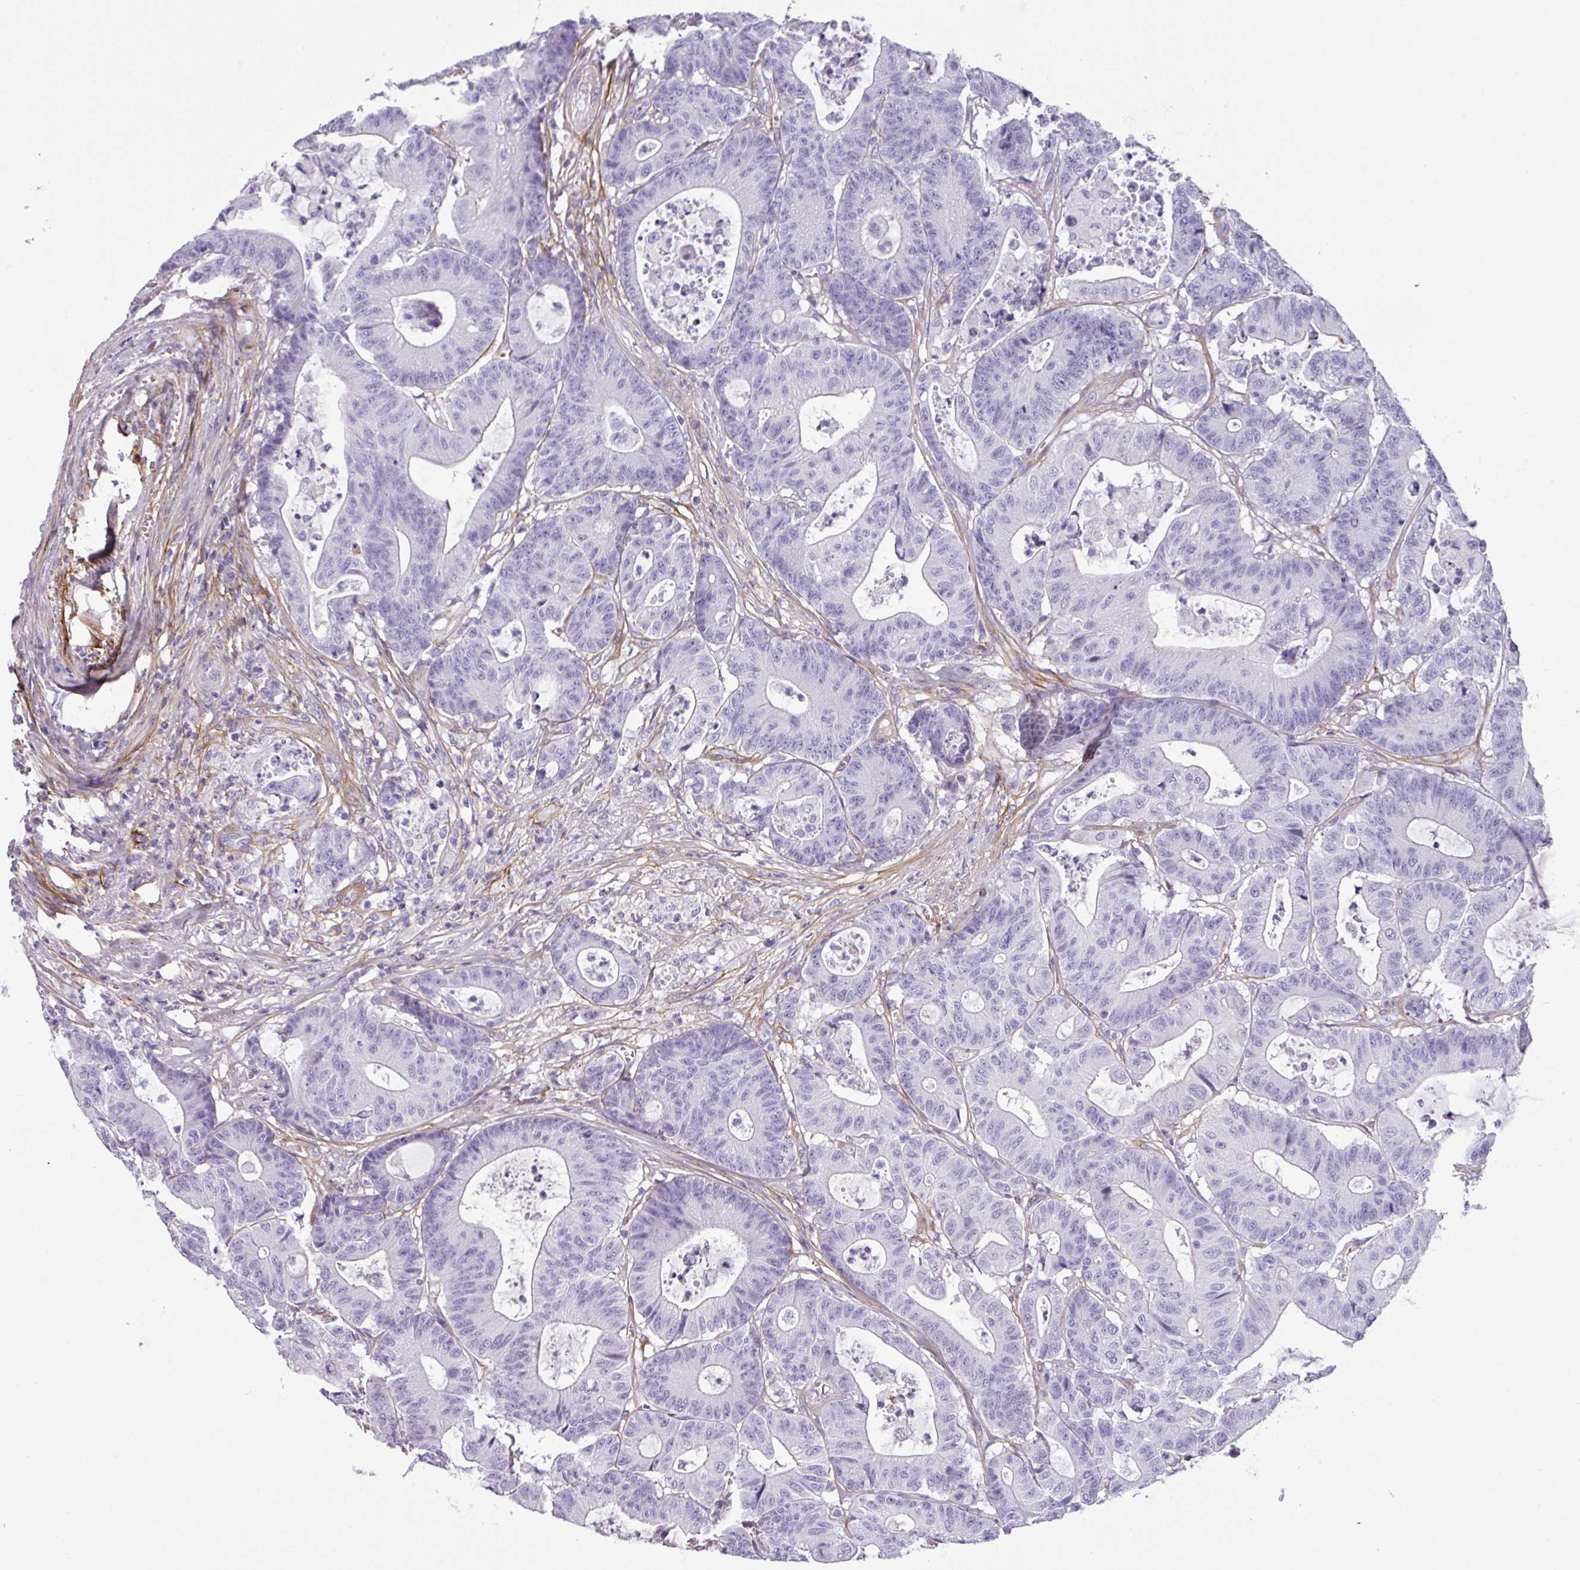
{"staining": {"intensity": "negative", "quantity": "none", "location": "none"}, "tissue": "colorectal cancer", "cell_type": "Tumor cells", "image_type": "cancer", "snomed": [{"axis": "morphology", "description": "Adenocarcinoma, NOS"}, {"axis": "topography", "description": "Colon"}], "caption": "Tumor cells are negative for brown protein staining in colorectal cancer (adenocarcinoma).", "gene": "PARD6G", "patient": {"sex": "female", "age": 84}}